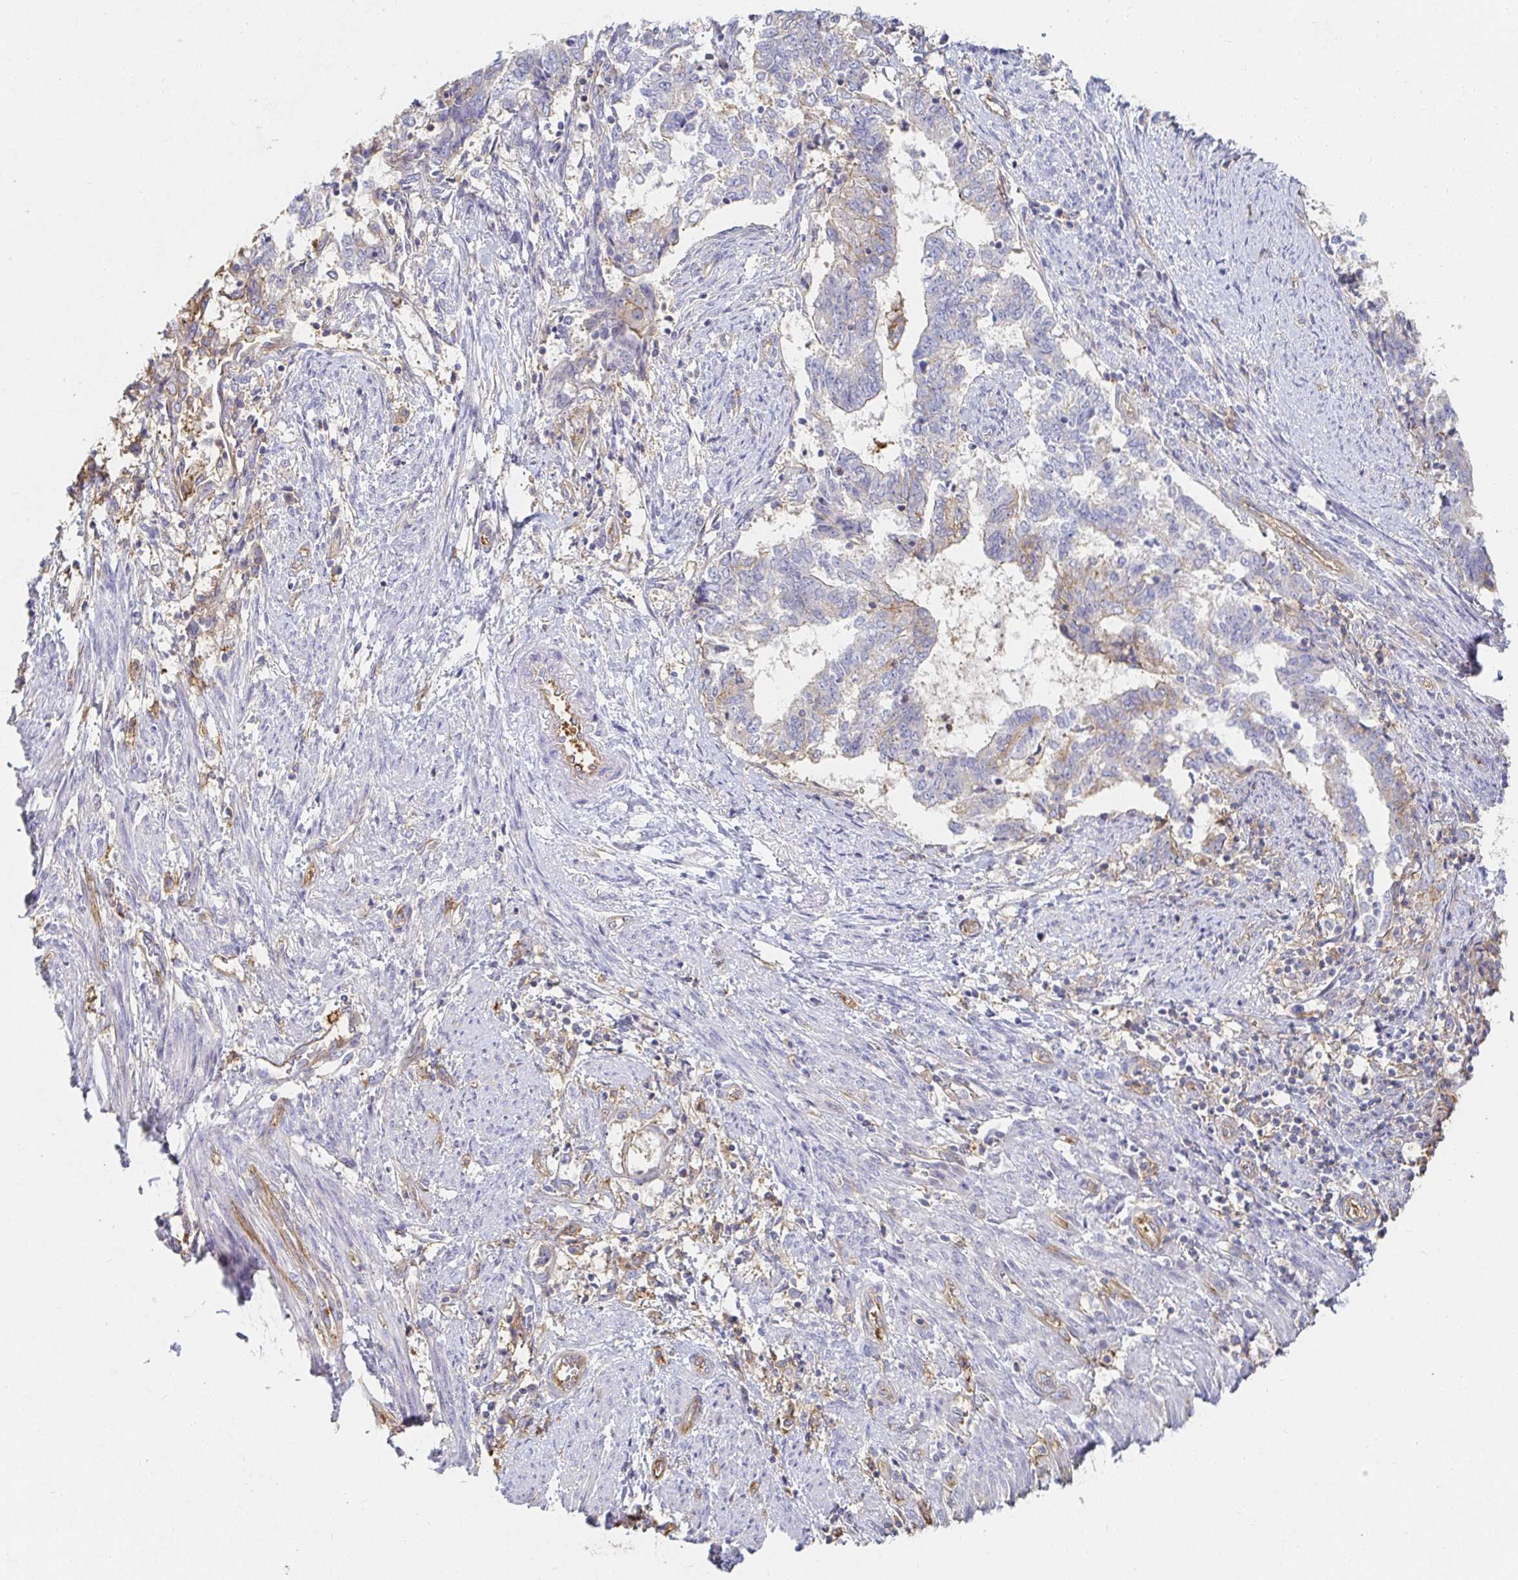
{"staining": {"intensity": "negative", "quantity": "none", "location": "none"}, "tissue": "endometrial cancer", "cell_type": "Tumor cells", "image_type": "cancer", "snomed": [{"axis": "morphology", "description": "Adenocarcinoma, NOS"}, {"axis": "topography", "description": "Endometrium"}], "caption": "The histopathology image displays no significant staining in tumor cells of endometrial cancer.", "gene": "TSPAN19", "patient": {"sex": "female", "age": 65}}